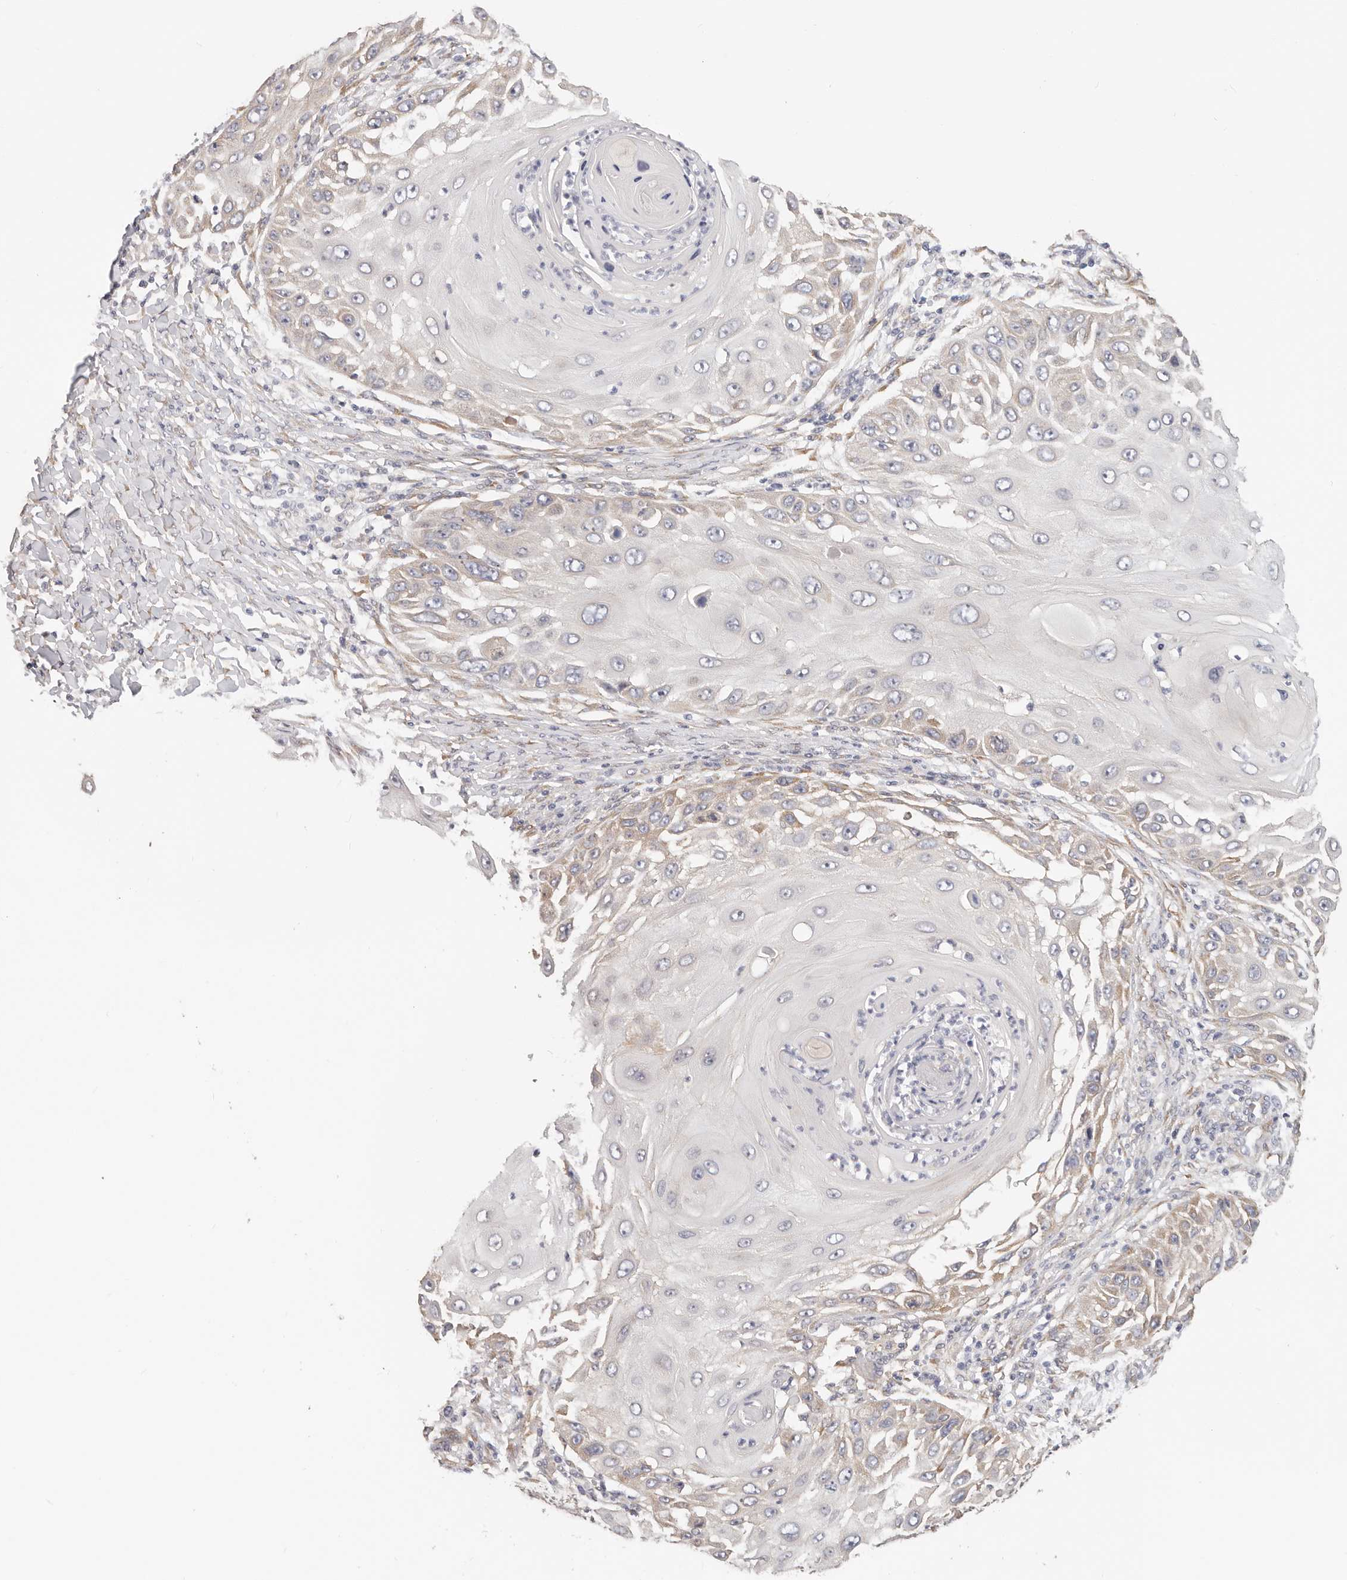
{"staining": {"intensity": "weak", "quantity": "25%-75%", "location": "cytoplasmic/membranous"}, "tissue": "skin cancer", "cell_type": "Tumor cells", "image_type": "cancer", "snomed": [{"axis": "morphology", "description": "Squamous cell carcinoma, NOS"}, {"axis": "topography", "description": "Skin"}], "caption": "Immunohistochemical staining of human skin cancer reveals low levels of weak cytoplasmic/membranous positivity in about 25%-75% of tumor cells. The protein is stained brown, and the nuclei are stained in blue (DAB (3,3'-diaminobenzidine) IHC with brightfield microscopy, high magnification).", "gene": "AFDN", "patient": {"sex": "female", "age": 44}}